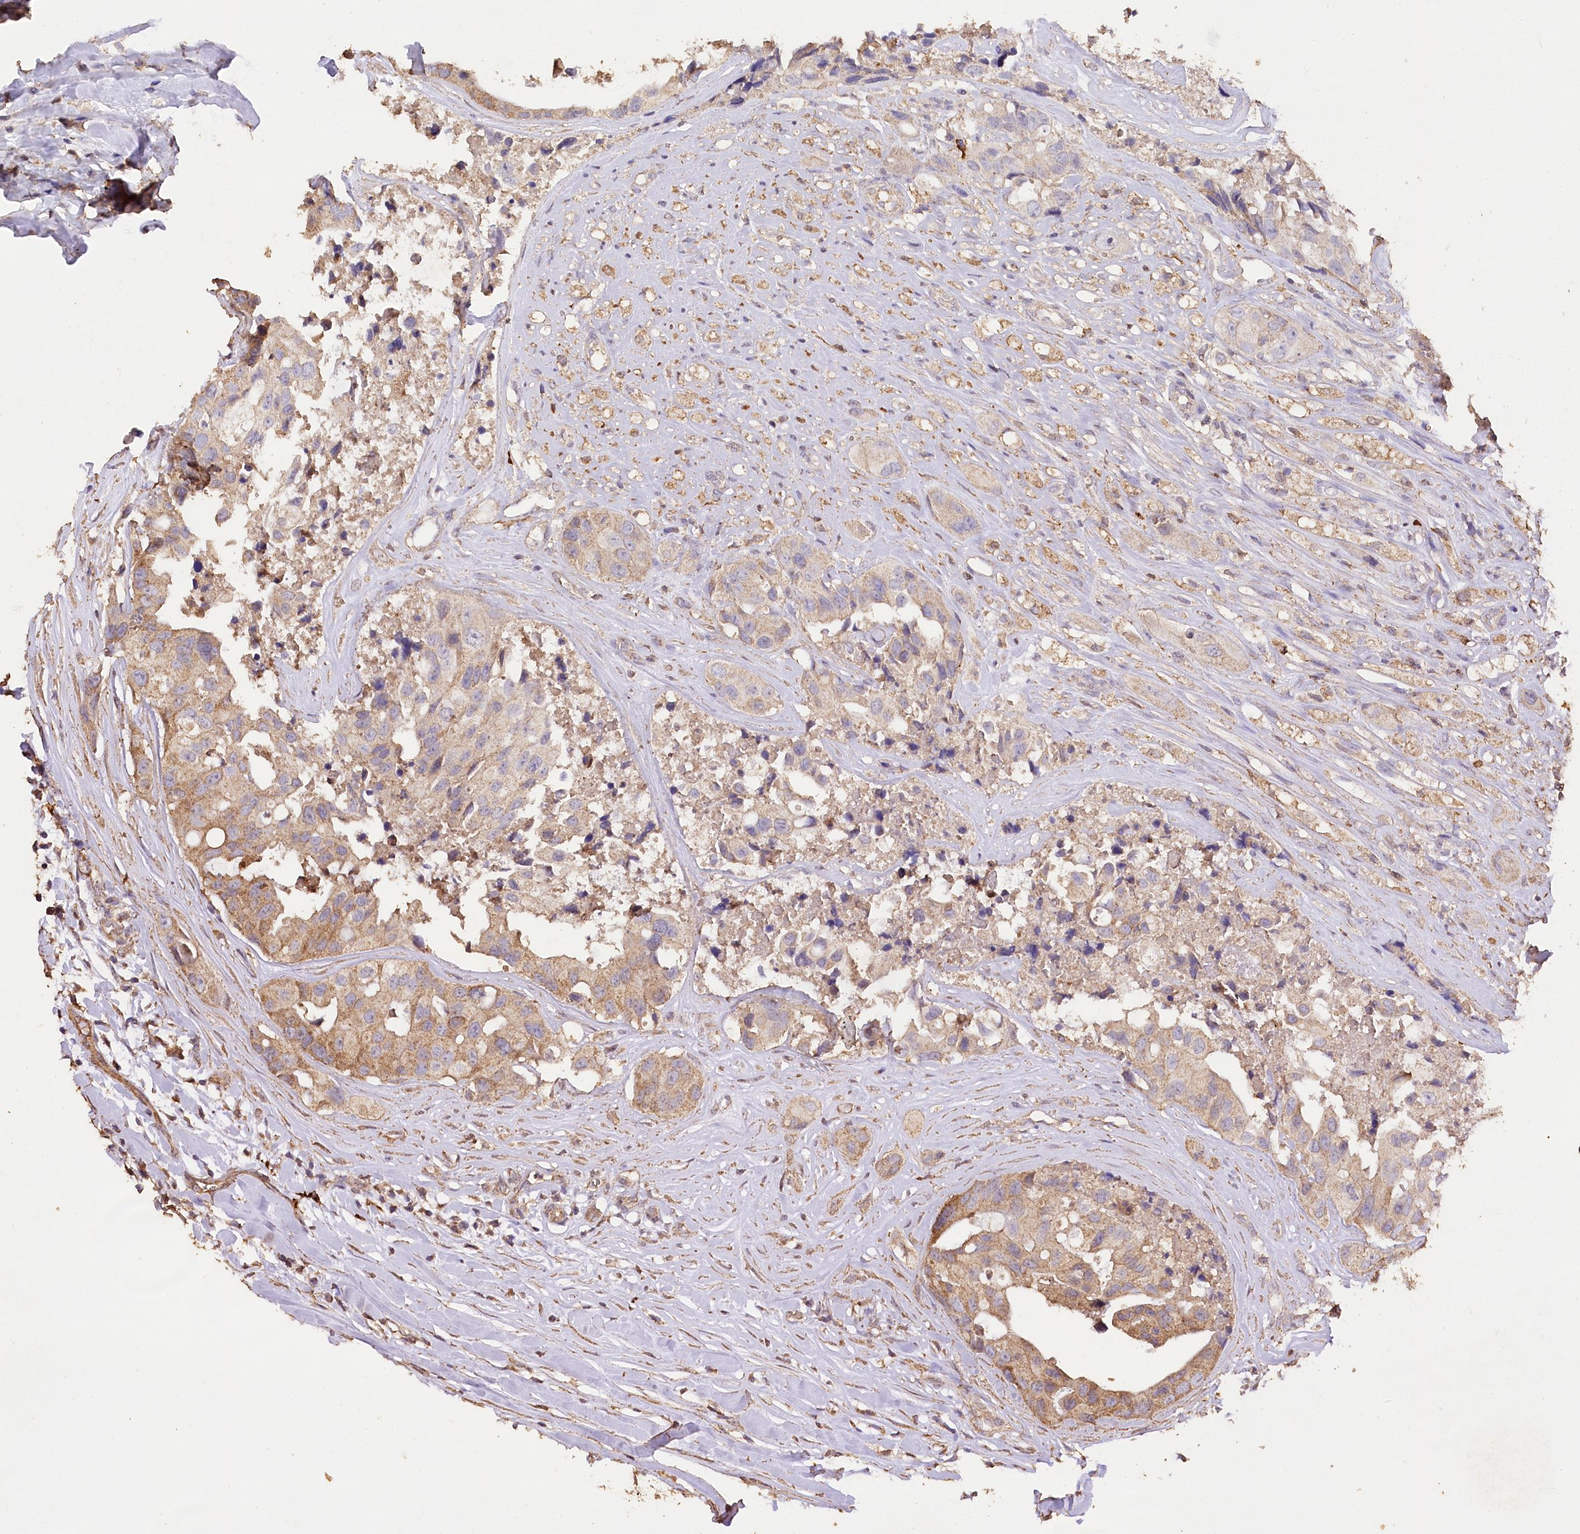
{"staining": {"intensity": "moderate", "quantity": ">75%", "location": "cytoplasmic/membranous"}, "tissue": "head and neck cancer", "cell_type": "Tumor cells", "image_type": "cancer", "snomed": [{"axis": "morphology", "description": "Adenocarcinoma, NOS"}, {"axis": "morphology", "description": "Adenocarcinoma, metastatic, NOS"}, {"axis": "topography", "description": "Head-Neck"}], "caption": "About >75% of tumor cells in human head and neck metastatic adenocarcinoma demonstrate moderate cytoplasmic/membranous protein expression as visualized by brown immunohistochemical staining.", "gene": "IREB2", "patient": {"sex": "male", "age": 75}}